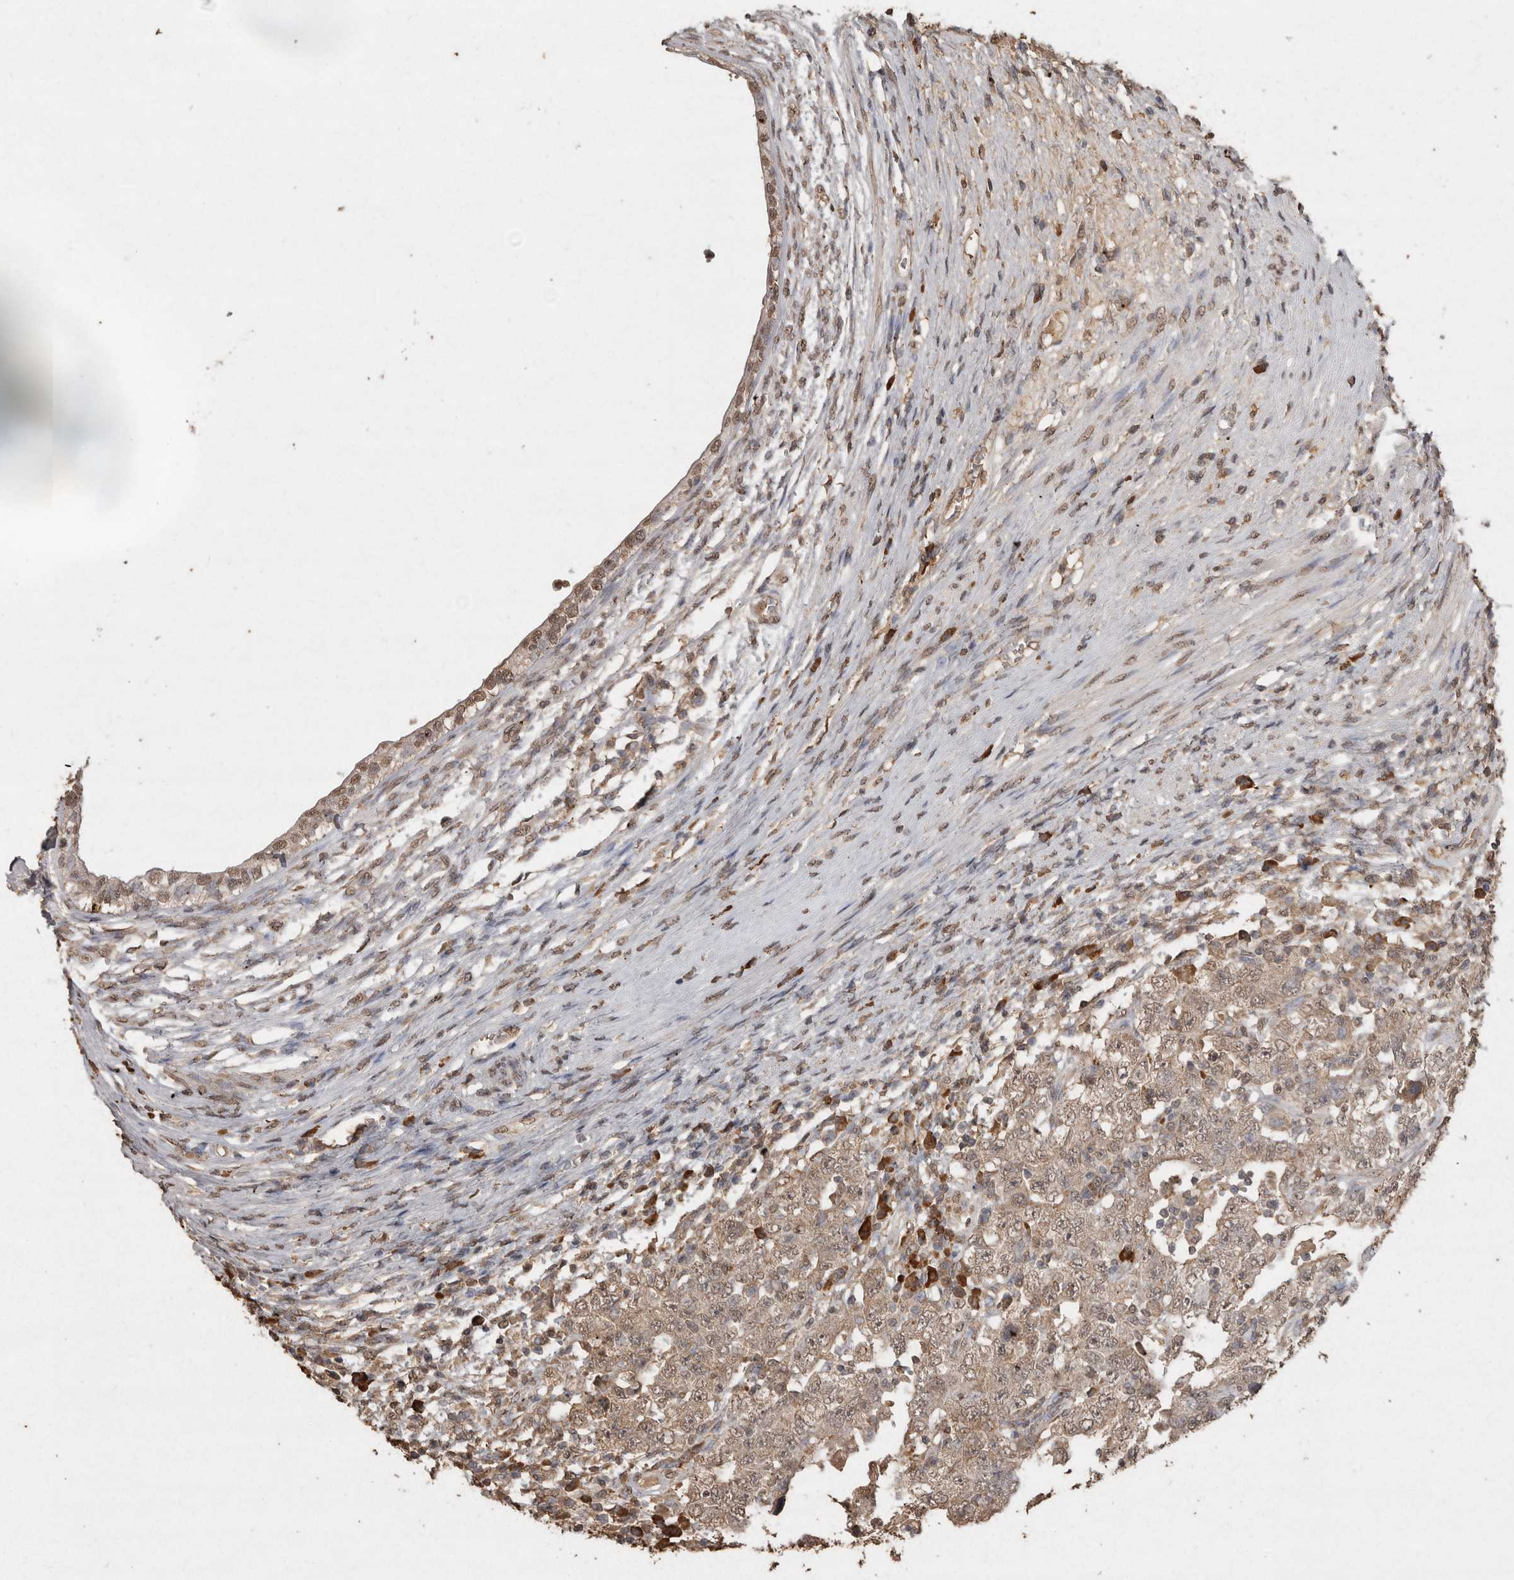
{"staining": {"intensity": "weak", "quantity": ">75%", "location": "cytoplasmic/membranous,nuclear"}, "tissue": "testis cancer", "cell_type": "Tumor cells", "image_type": "cancer", "snomed": [{"axis": "morphology", "description": "Carcinoma, Embryonal, NOS"}, {"axis": "topography", "description": "Testis"}], "caption": "This image exhibits immunohistochemistry (IHC) staining of testis cancer, with low weak cytoplasmic/membranous and nuclear staining in about >75% of tumor cells.", "gene": "CRELD2", "patient": {"sex": "male", "age": 26}}